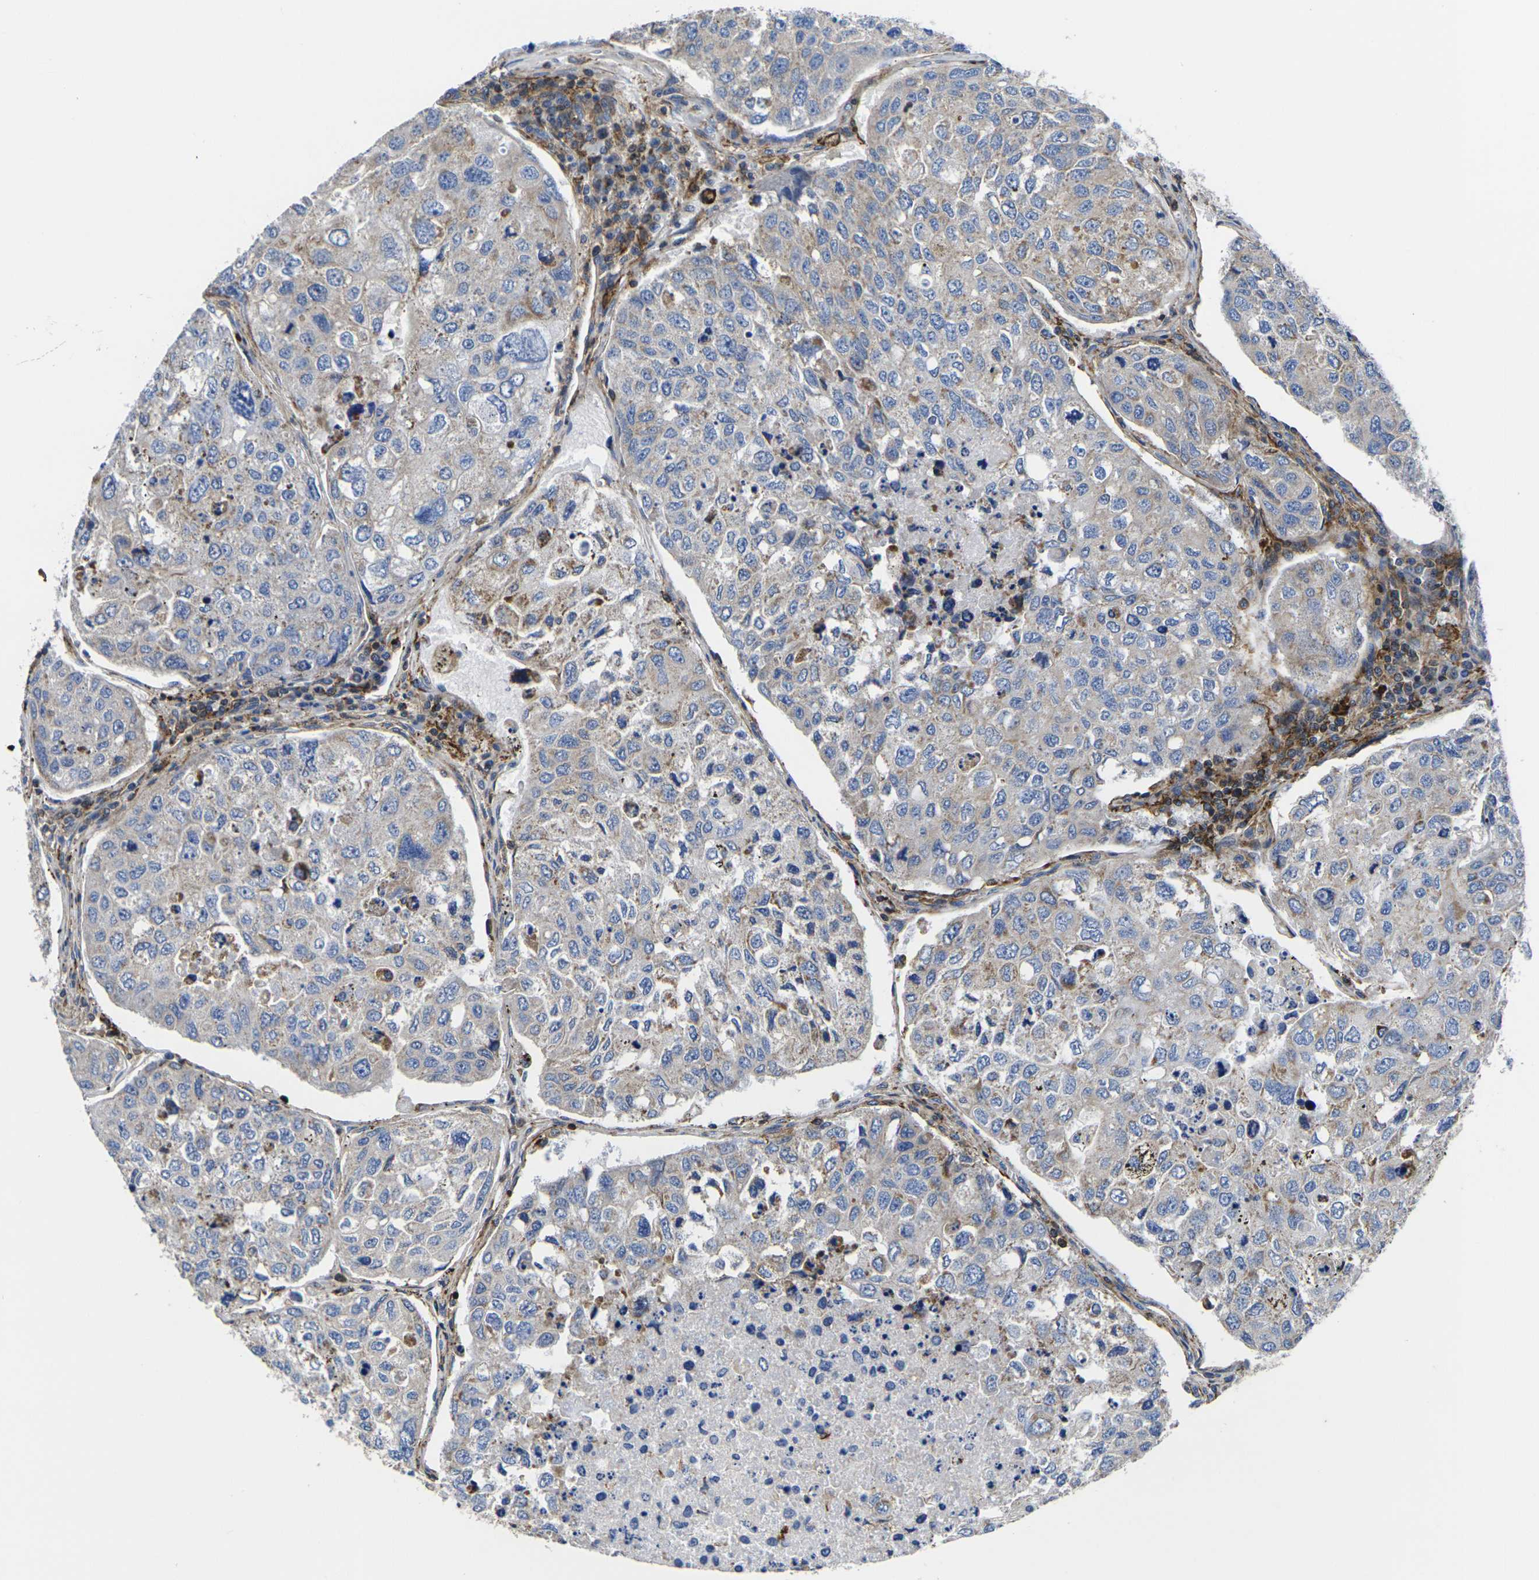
{"staining": {"intensity": "weak", "quantity": "<25%", "location": "cytoplasmic/membranous"}, "tissue": "urothelial cancer", "cell_type": "Tumor cells", "image_type": "cancer", "snomed": [{"axis": "morphology", "description": "Urothelial carcinoma, High grade"}, {"axis": "topography", "description": "Lymph node"}, {"axis": "topography", "description": "Urinary bladder"}], "caption": "This micrograph is of urothelial cancer stained with immunohistochemistry to label a protein in brown with the nuclei are counter-stained blue. There is no positivity in tumor cells.", "gene": "GPR4", "patient": {"sex": "male", "age": 51}}